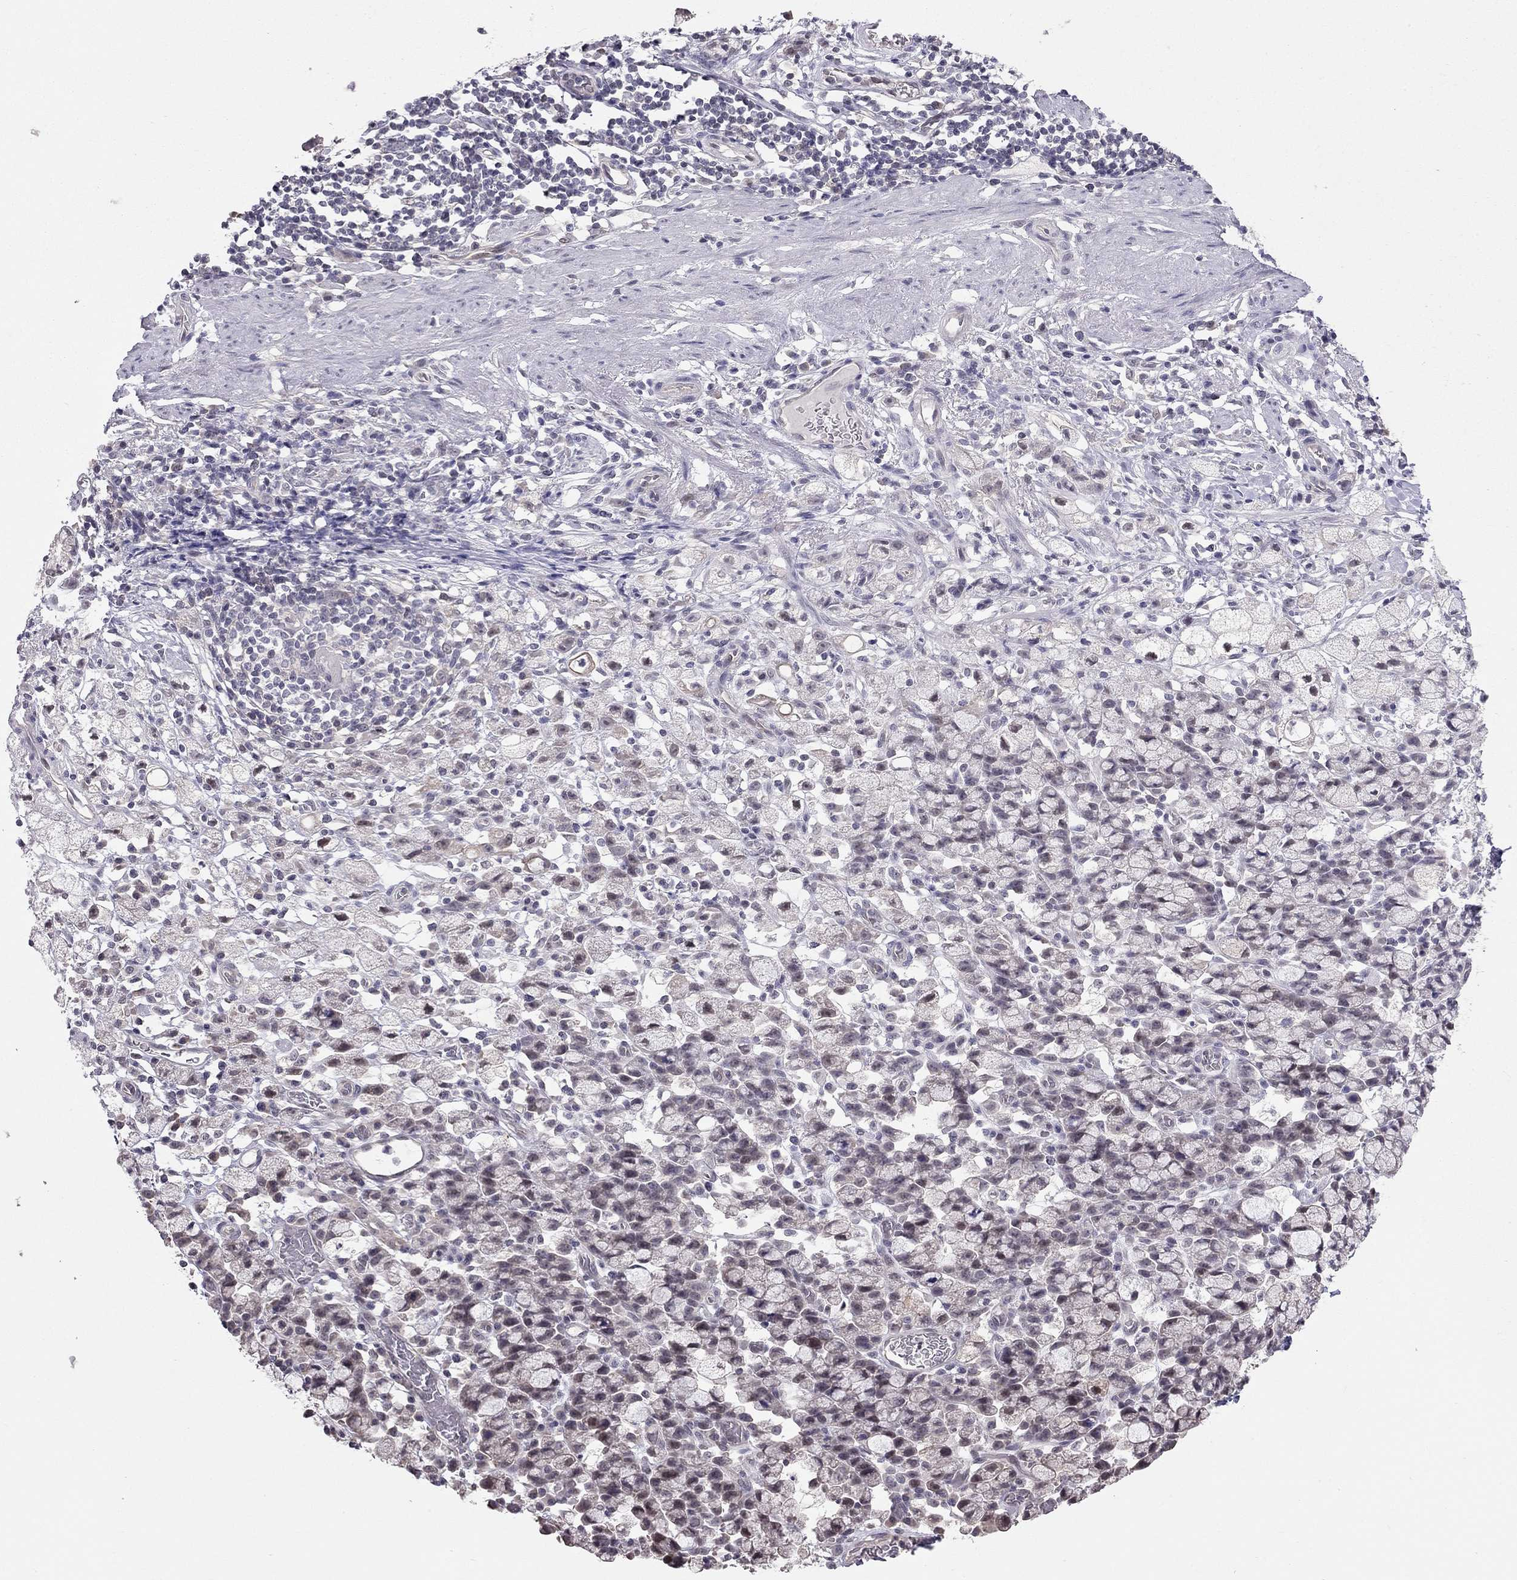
{"staining": {"intensity": "negative", "quantity": "none", "location": "none"}, "tissue": "stomach cancer", "cell_type": "Tumor cells", "image_type": "cancer", "snomed": [{"axis": "morphology", "description": "Adenocarcinoma, NOS"}, {"axis": "topography", "description": "Stomach"}], "caption": "This photomicrograph is of stomach adenocarcinoma stained with immunohistochemistry (IHC) to label a protein in brown with the nuclei are counter-stained blue. There is no expression in tumor cells. Brightfield microscopy of immunohistochemistry stained with DAB (brown) and hematoxylin (blue), captured at high magnification.", "gene": "HSF2BP", "patient": {"sex": "male", "age": 58}}